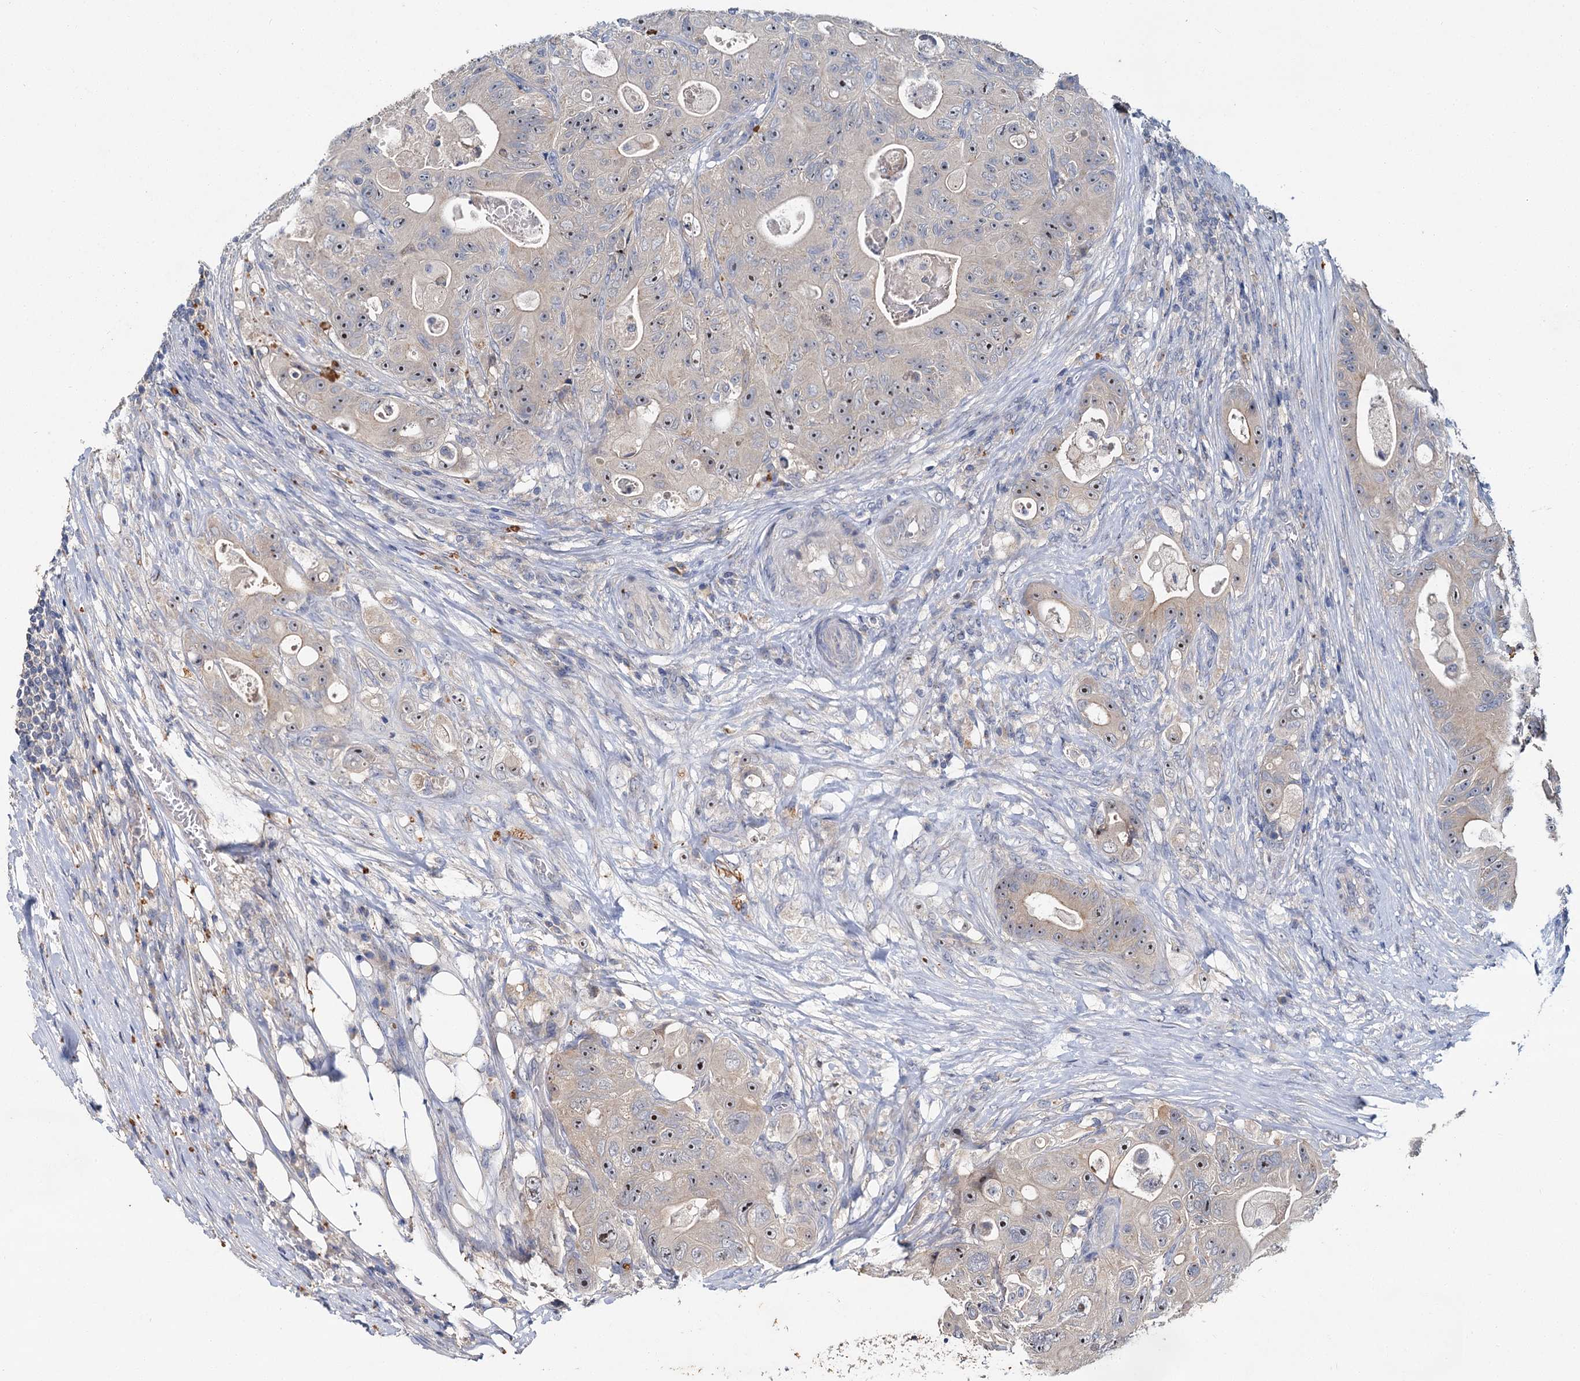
{"staining": {"intensity": "moderate", "quantity": "<25%", "location": "nuclear"}, "tissue": "colorectal cancer", "cell_type": "Tumor cells", "image_type": "cancer", "snomed": [{"axis": "morphology", "description": "Adenocarcinoma, NOS"}, {"axis": "topography", "description": "Colon"}], "caption": "Protein expression analysis of human colorectal cancer (adenocarcinoma) reveals moderate nuclear expression in approximately <25% of tumor cells. The protein of interest is shown in brown color, while the nuclei are stained blue.", "gene": "ATP9A", "patient": {"sex": "female", "age": 46}}